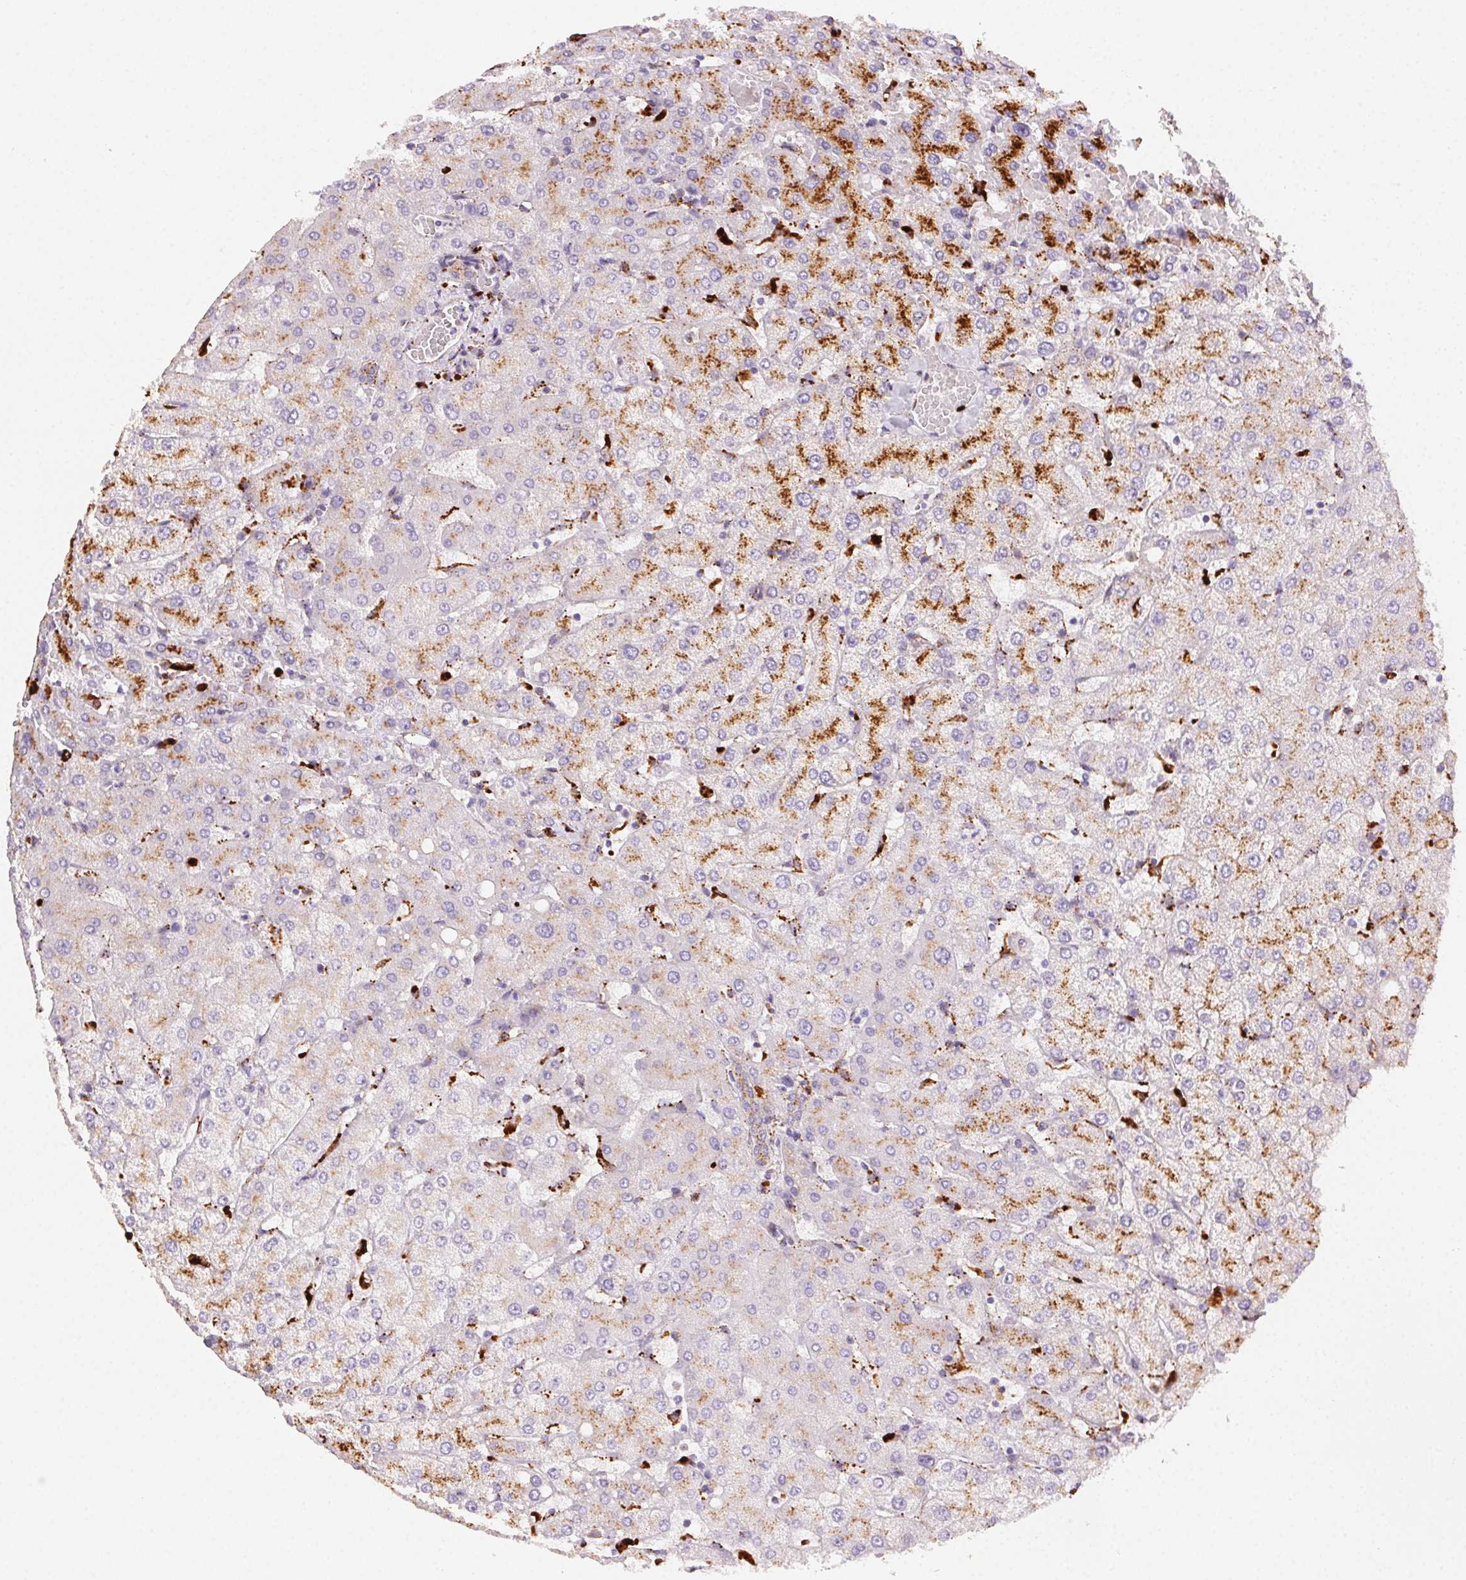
{"staining": {"intensity": "weak", "quantity": "25%-75%", "location": "cytoplasmic/membranous"}, "tissue": "liver", "cell_type": "Cholangiocytes", "image_type": "normal", "snomed": [{"axis": "morphology", "description": "Normal tissue, NOS"}, {"axis": "topography", "description": "Liver"}], "caption": "Immunohistochemistry (IHC) of benign human liver exhibits low levels of weak cytoplasmic/membranous positivity in approximately 25%-75% of cholangiocytes. (DAB (3,3'-diaminobenzidine) = brown stain, brightfield microscopy at high magnification).", "gene": "SCPEP1", "patient": {"sex": "female", "age": 54}}